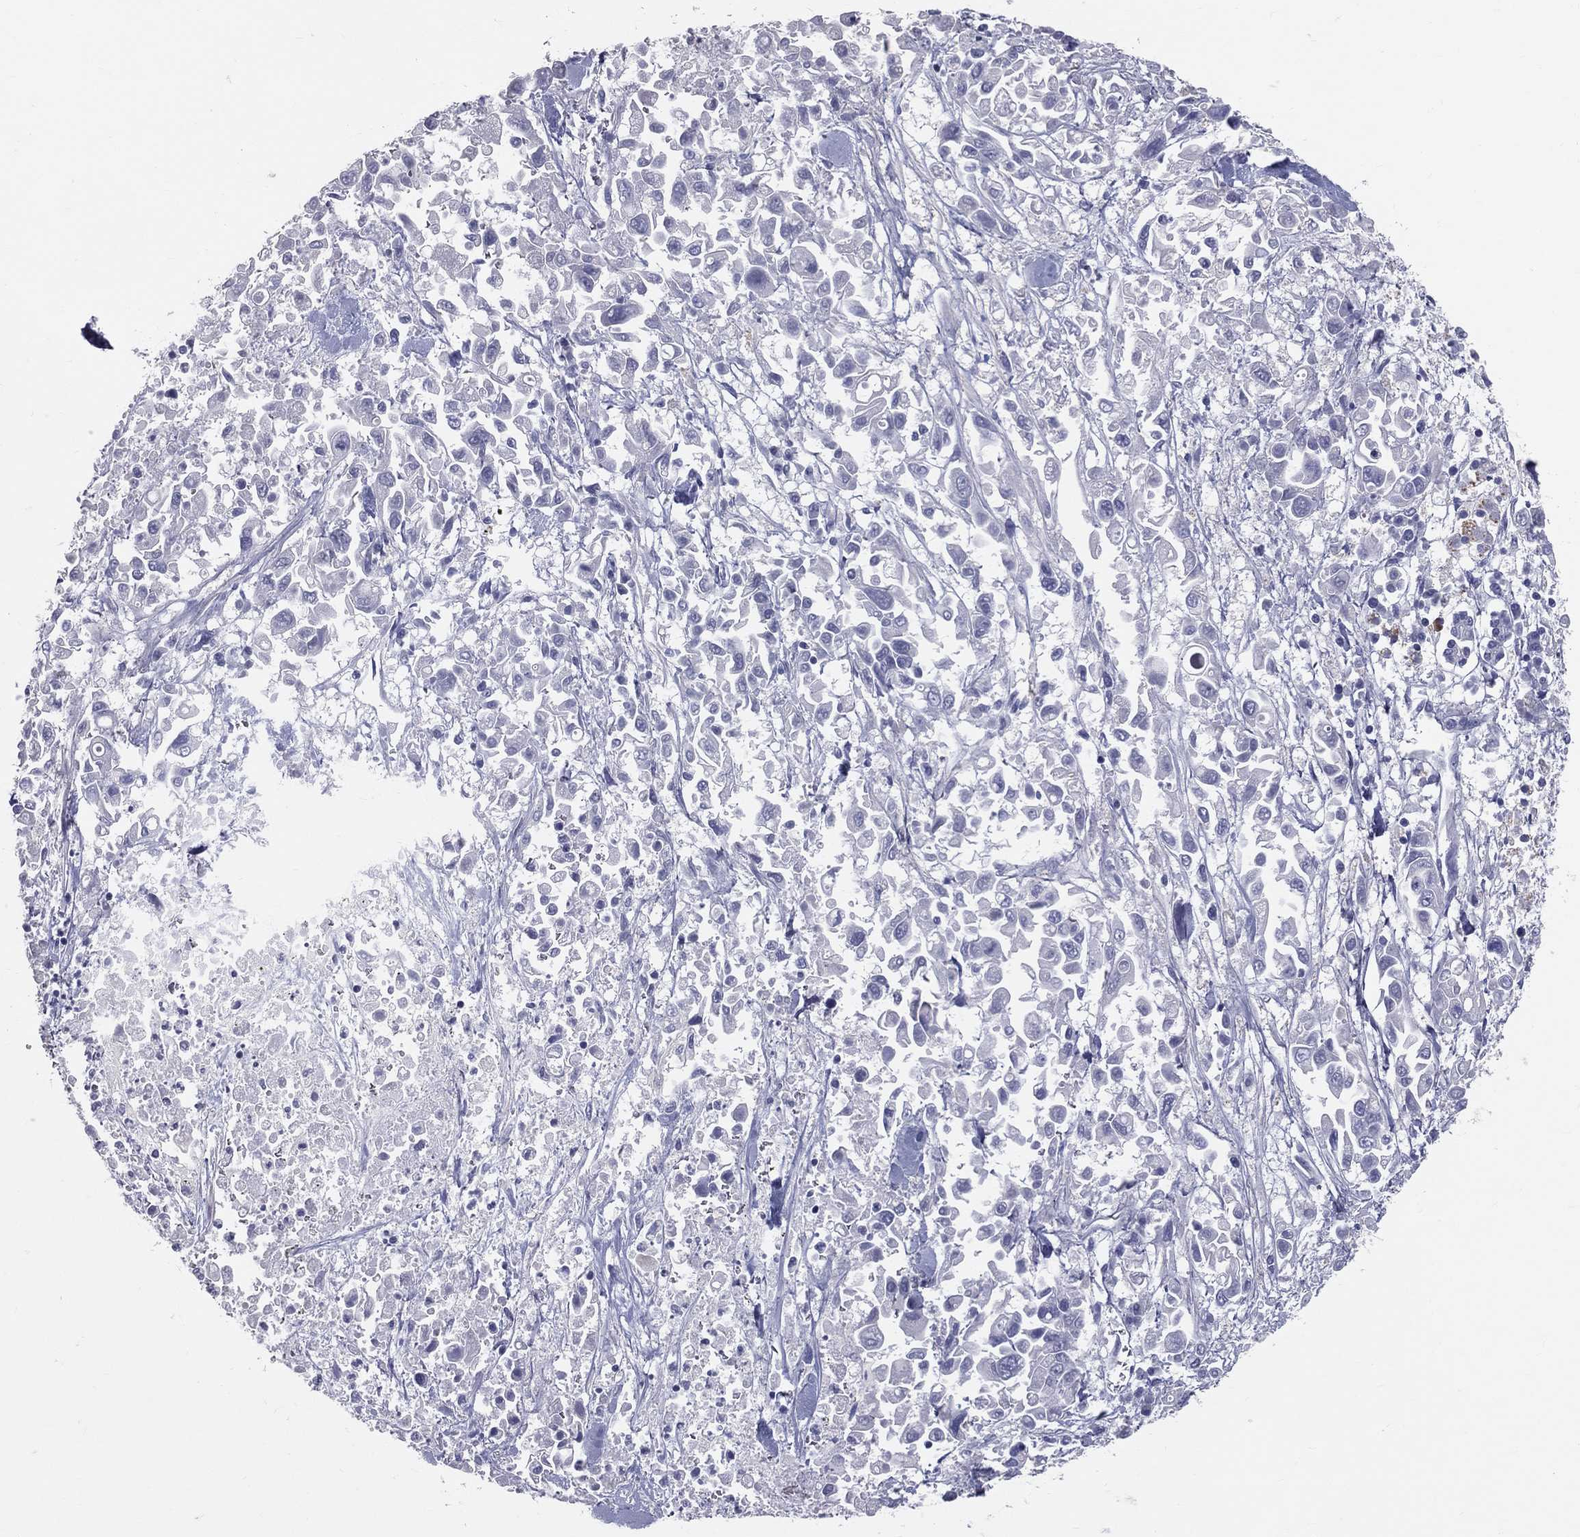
{"staining": {"intensity": "negative", "quantity": "none", "location": "none"}, "tissue": "pancreatic cancer", "cell_type": "Tumor cells", "image_type": "cancer", "snomed": [{"axis": "morphology", "description": "Adenocarcinoma, NOS"}, {"axis": "topography", "description": "Pancreas"}], "caption": "High power microscopy image of an immunohistochemistry photomicrograph of pancreatic adenocarcinoma, revealing no significant expression in tumor cells.", "gene": "TFPI2", "patient": {"sex": "female", "age": 83}}